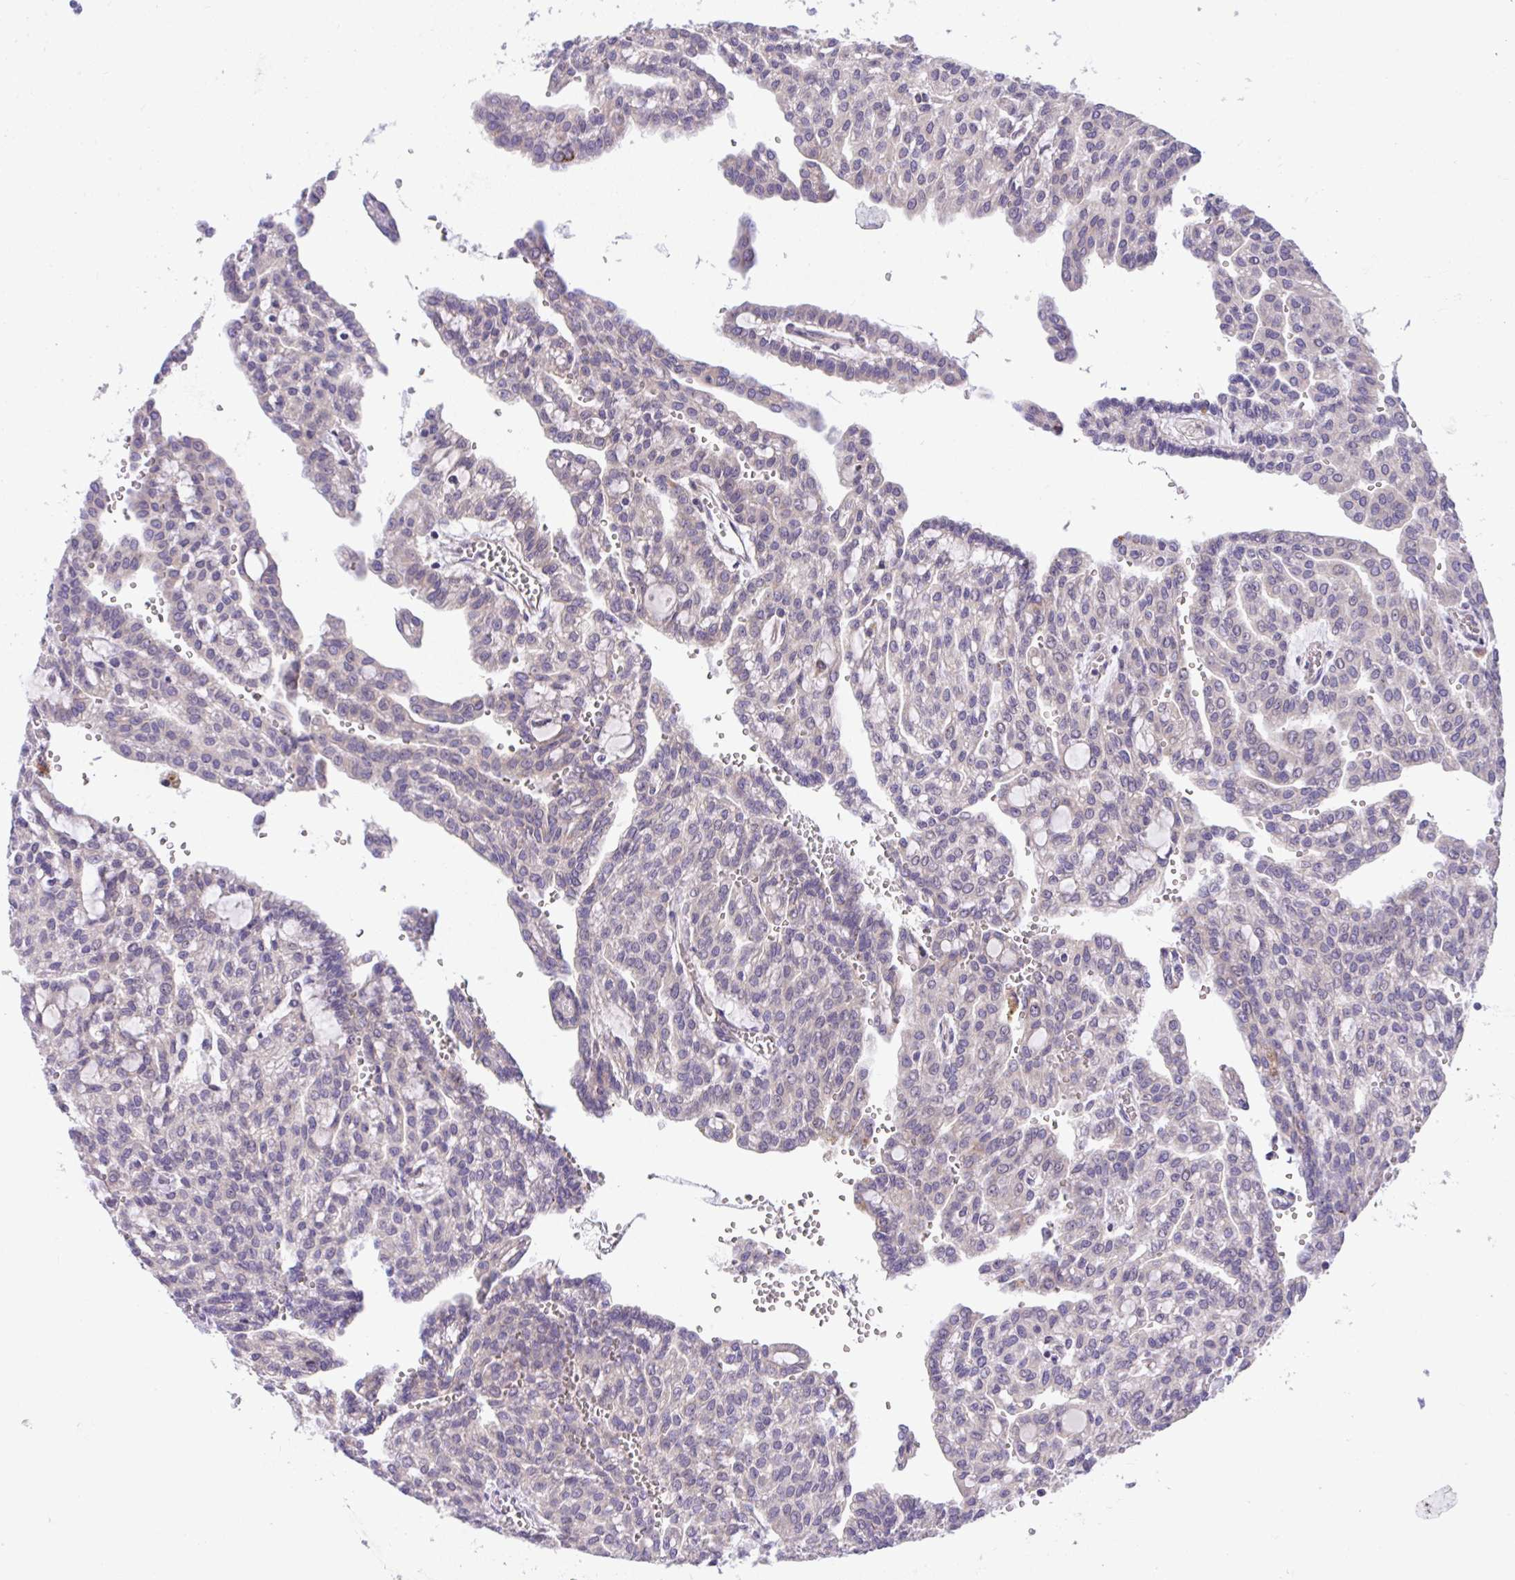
{"staining": {"intensity": "negative", "quantity": "none", "location": "none"}, "tissue": "renal cancer", "cell_type": "Tumor cells", "image_type": "cancer", "snomed": [{"axis": "morphology", "description": "Adenocarcinoma, NOS"}, {"axis": "topography", "description": "Kidney"}], "caption": "IHC photomicrograph of neoplastic tissue: renal adenocarcinoma stained with DAB reveals no significant protein staining in tumor cells.", "gene": "CHIA", "patient": {"sex": "male", "age": 63}}